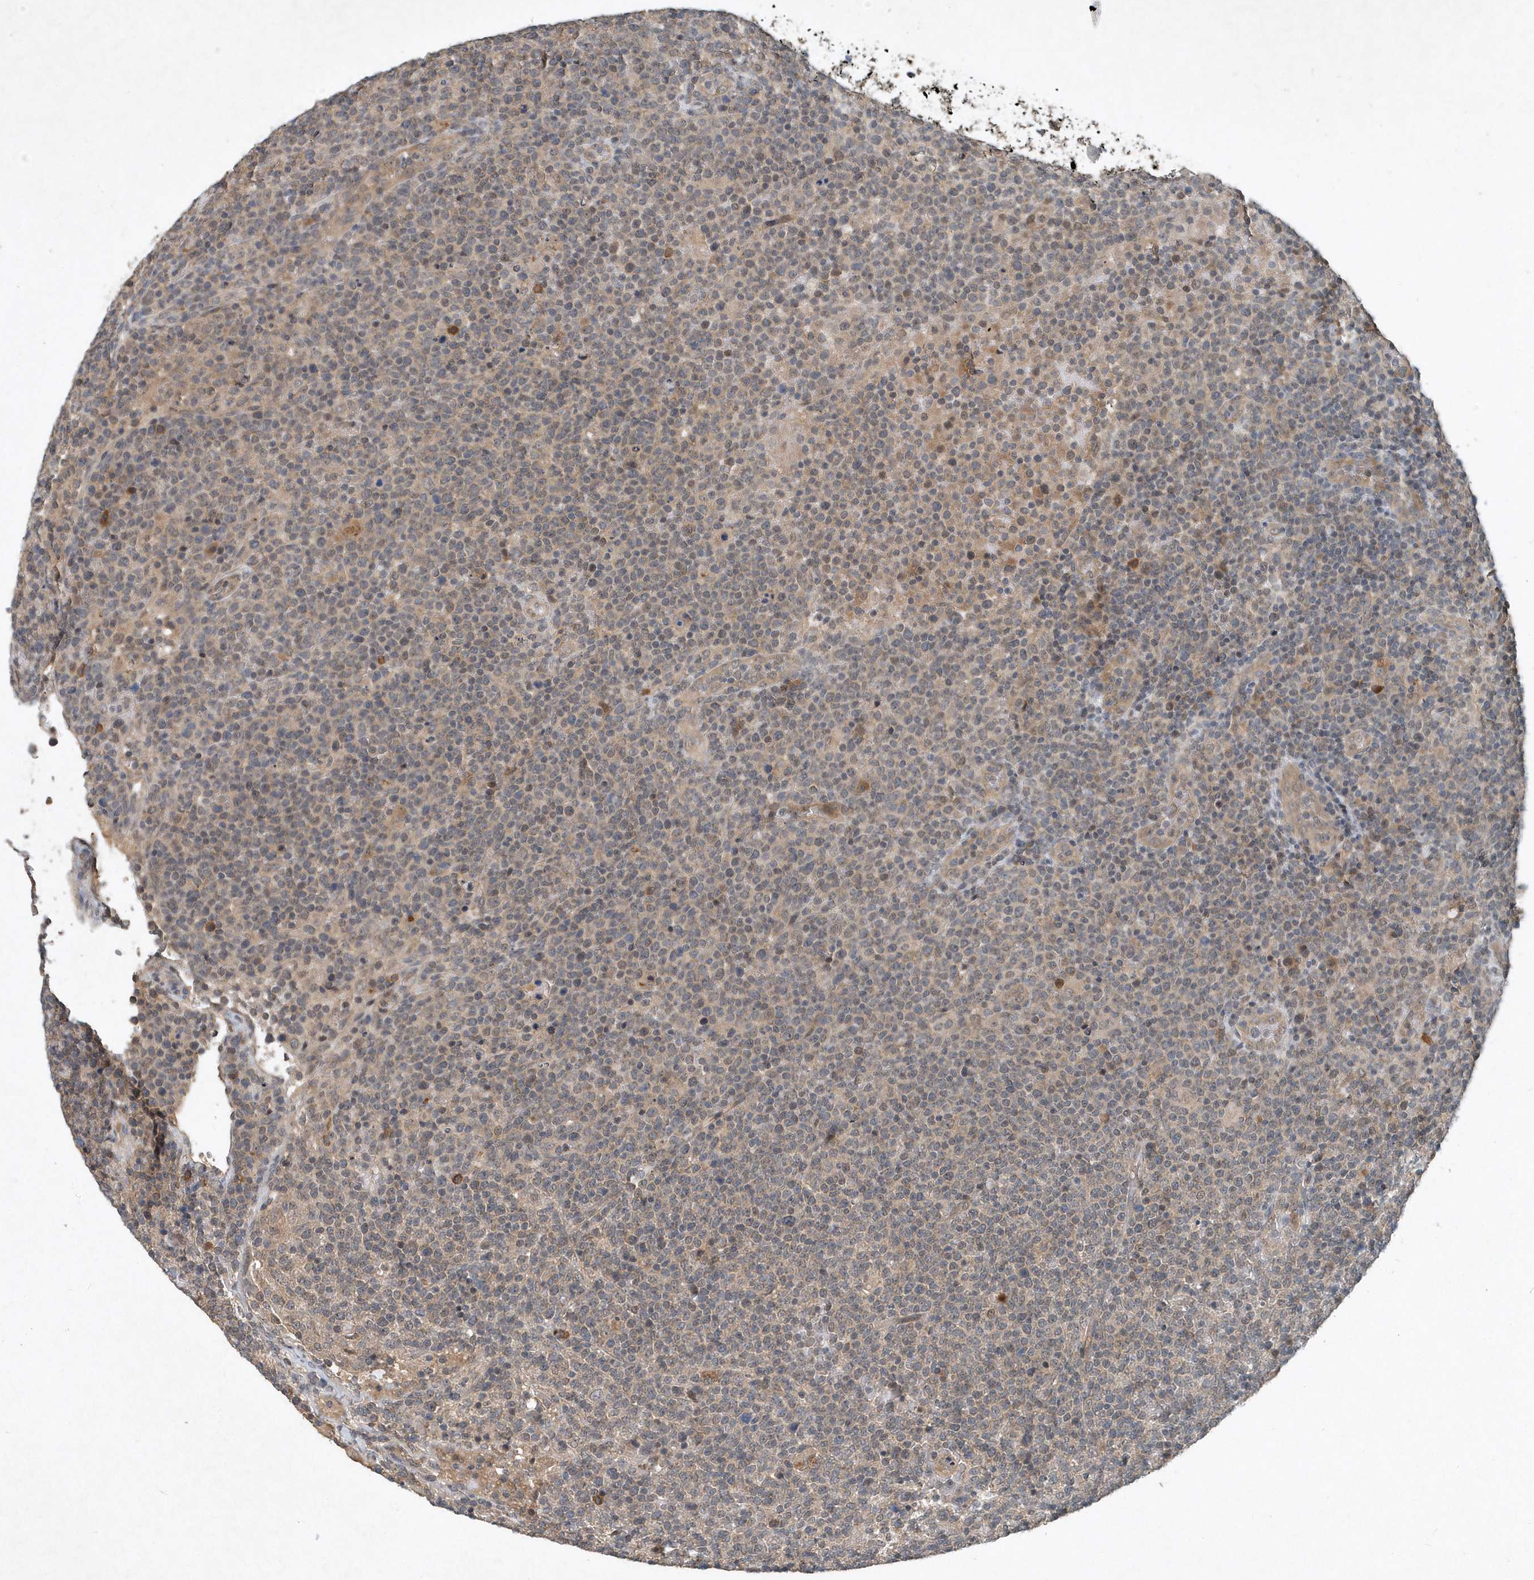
{"staining": {"intensity": "negative", "quantity": "none", "location": "none"}, "tissue": "lymphoma", "cell_type": "Tumor cells", "image_type": "cancer", "snomed": [{"axis": "morphology", "description": "Malignant lymphoma, non-Hodgkin's type, High grade"}, {"axis": "topography", "description": "Lymph node"}], "caption": "High magnification brightfield microscopy of lymphoma stained with DAB (3,3'-diaminobenzidine) (brown) and counterstained with hematoxylin (blue): tumor cells show no significant staining.", "gene": "SCFD2", "patient": {"sex": "male", "age": 61}}